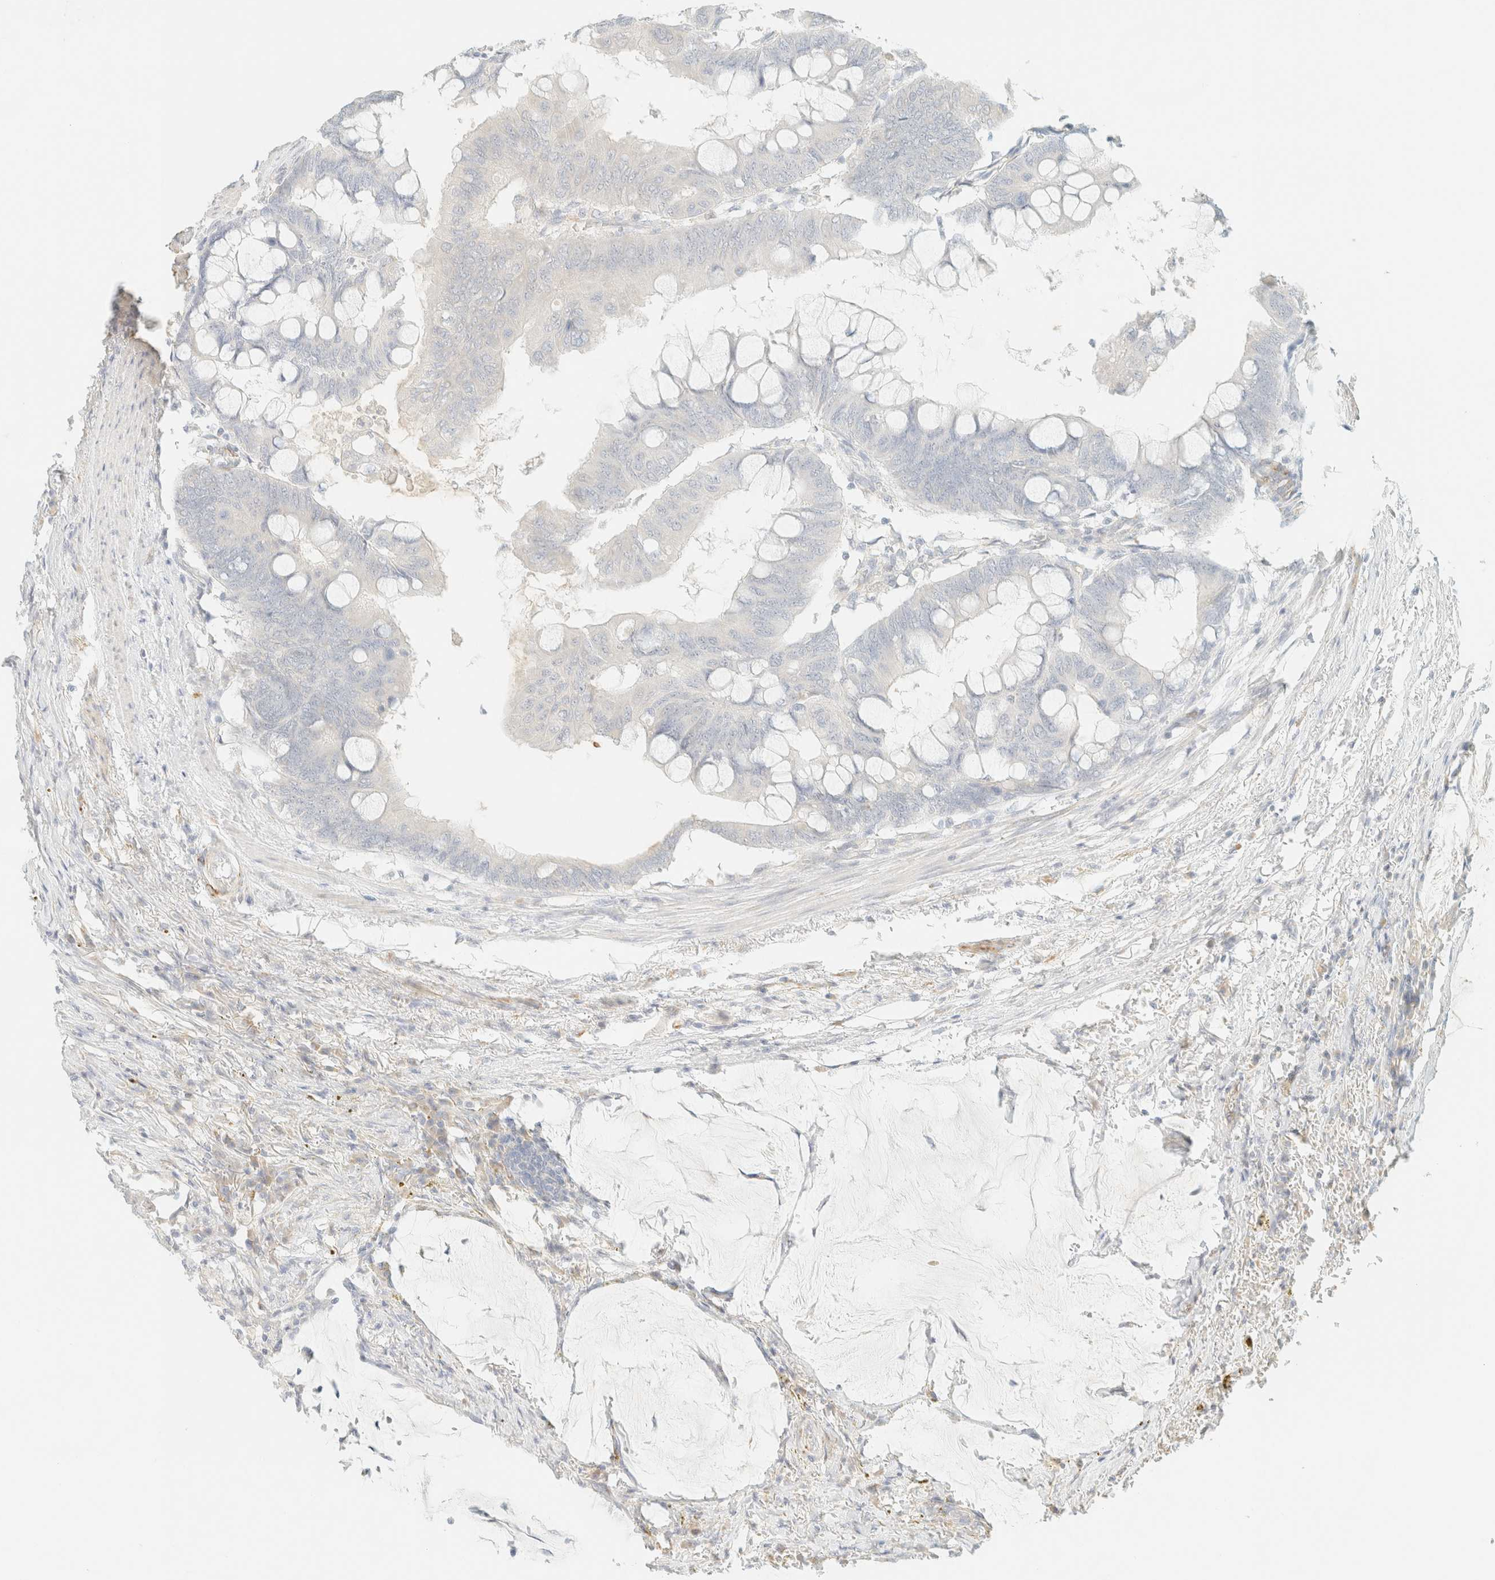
{"staining": {"intensity": "negative", "quantity": "none", "location": "none"}, "tissue": "colorectal cancer", "cell_type": "Tumor cells", "image_type": "cancer", "snomed": [{"axis": "morphology", "description": "Normal tissue, NOS"}, {"axis": "morphology", "description": "Adenocarcinoma, NOS"}, {"axis": "topography", "description": "Rectum"}, {"axis": "topography", "description": "Peripheral nerve tissue"}], "caption": "Photomicrograph shows no protein expression in tumor cells of colorectal cancer (adenocarcinoma) tissue. (Brightfield microscopy of DAB IHC at high magnification).", "gene": "SPARCL1", "patient": {"sex": "male", "age": 92}}